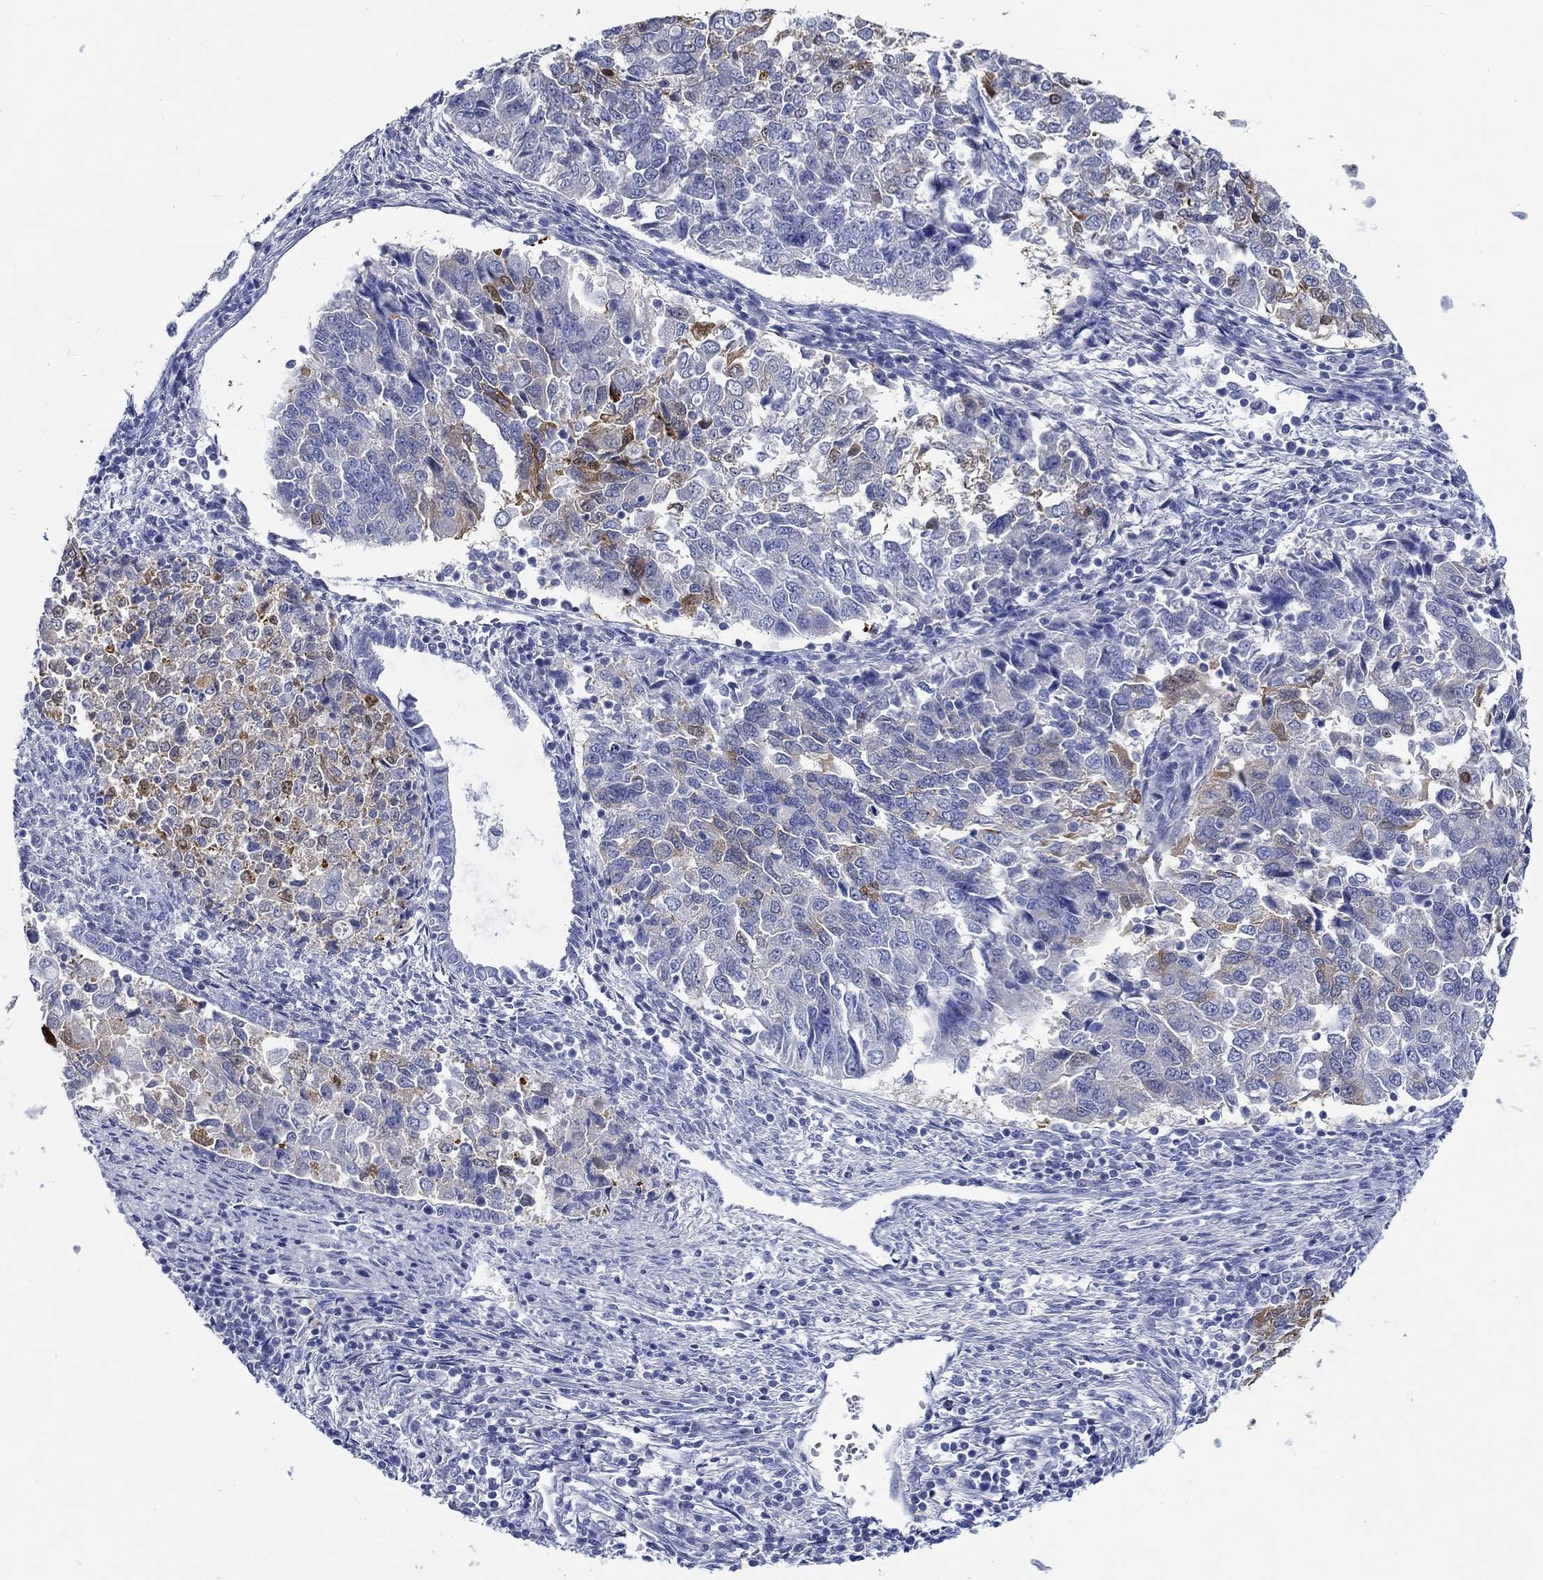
{"staining": {"intensity": "strong", "quantity": "<25%", "location": "cytoplasmic/membranous"}, "tissue": "endometrial cancer", "cell_type": "Tumor cells", "image_type": "cancer", "snomed": [{"axis": "morphology", "description": "Adenocarcinoma, NOS"}, {"axis": "topography", "description": "Endometrium"}], "caption": "There is medium levels of strong cytoplasmic/membranous expression in tumor cells of adenocarcinoma (endometrial), as demonstrated by immunohistochemical staining (brown color).", "gene": "FBXO2", "patient": {"sex": "female", "age": 43}}